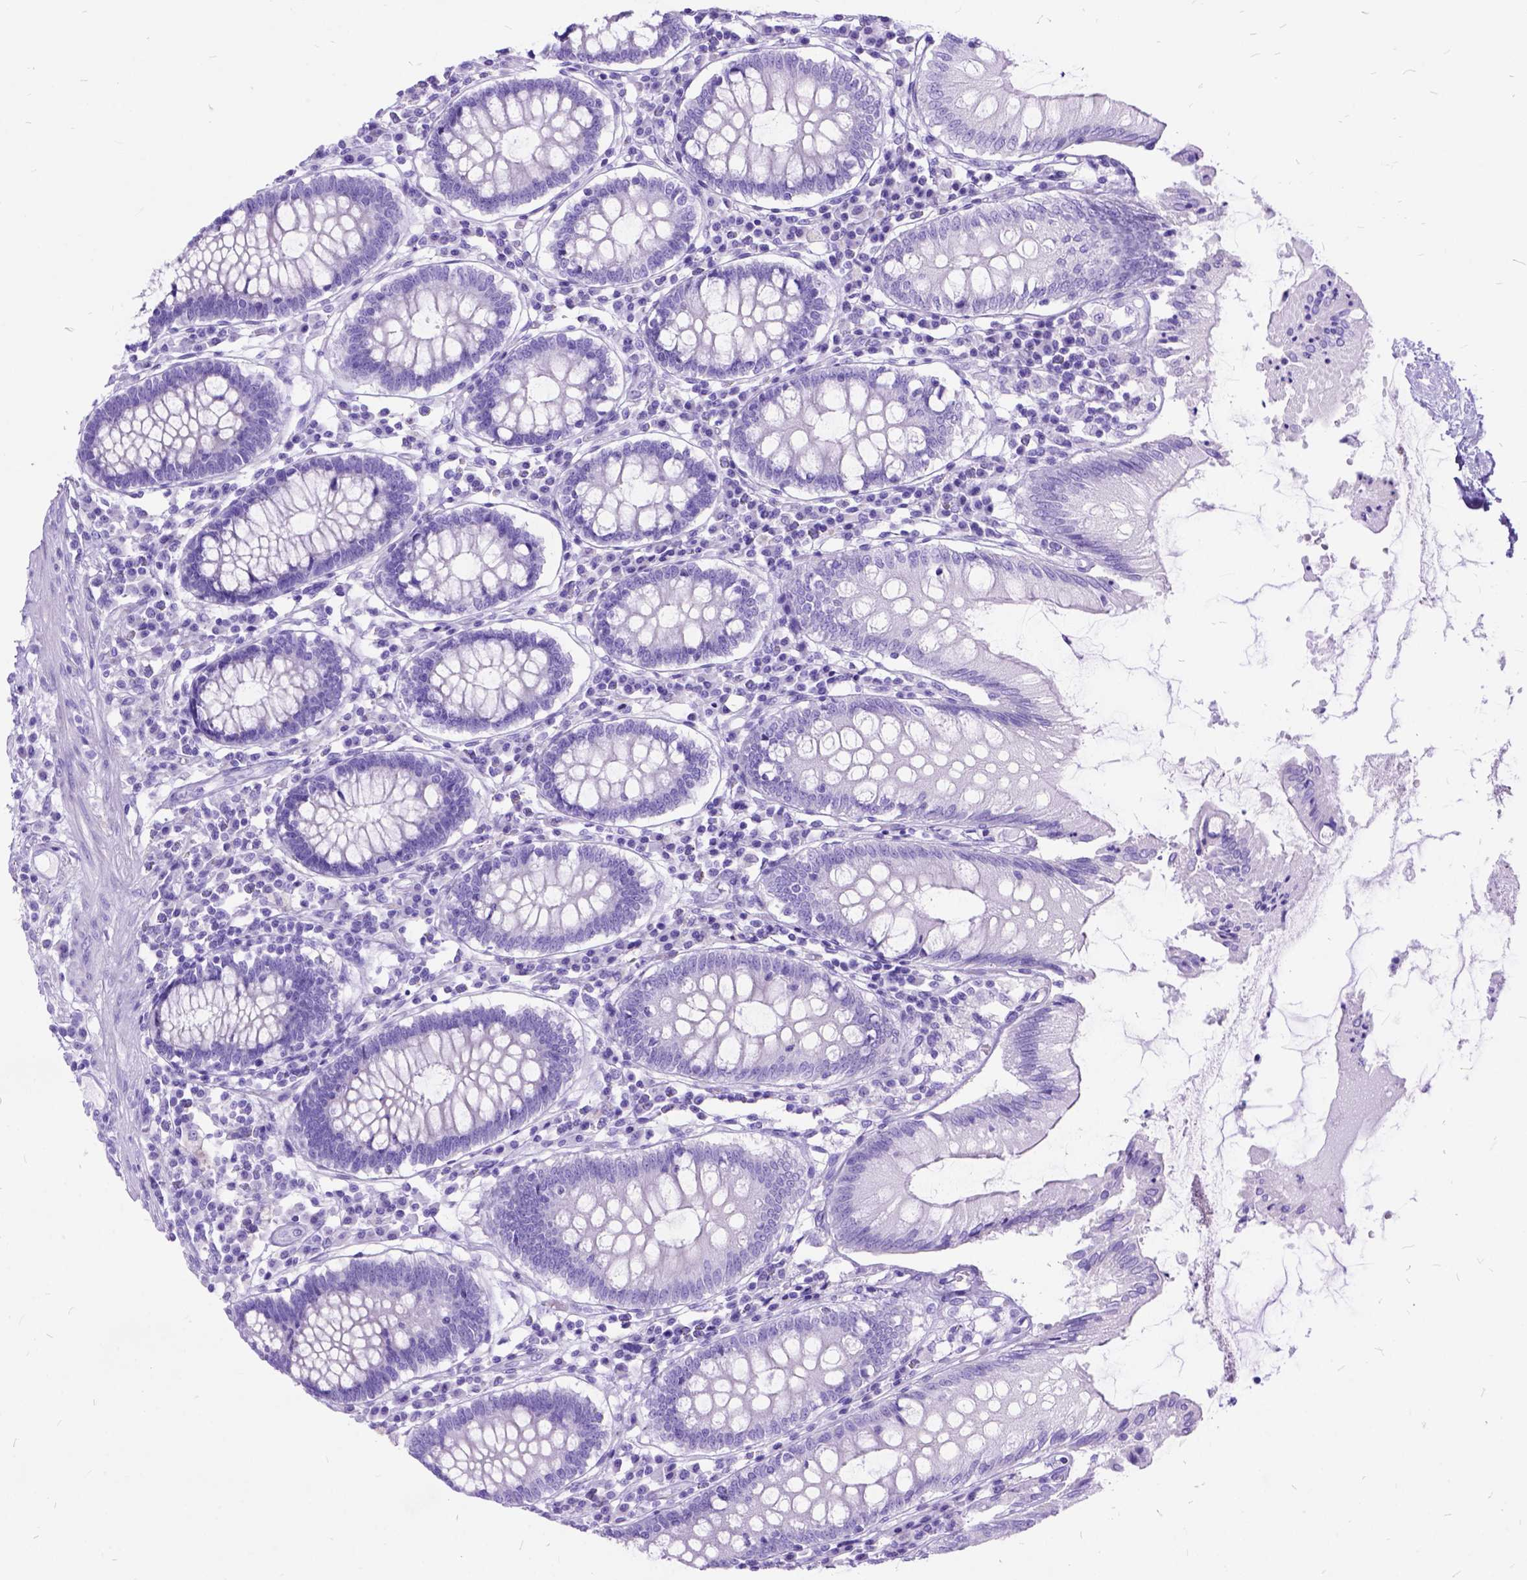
{"staining": {"intensity": "negative", "quantity": "none", "location": "none"}, "tissue": "colon", "cell_type": "Endothelial cells", "image_type": "normal", "snomed": [{"axis": "morphology", "description": "Normal tissue, NOS"}, {"axis": "morphology", "description": "Adenocarcinoma, NOS"}, {"axis": "topography", "description": "Colon"}], "caption": "Immunohistochemistry (IHC) of normal human colon reveals no staining in endothelial cells.", "gene": "DNAH2", "patient": {"sex": "male", "age": 83}}